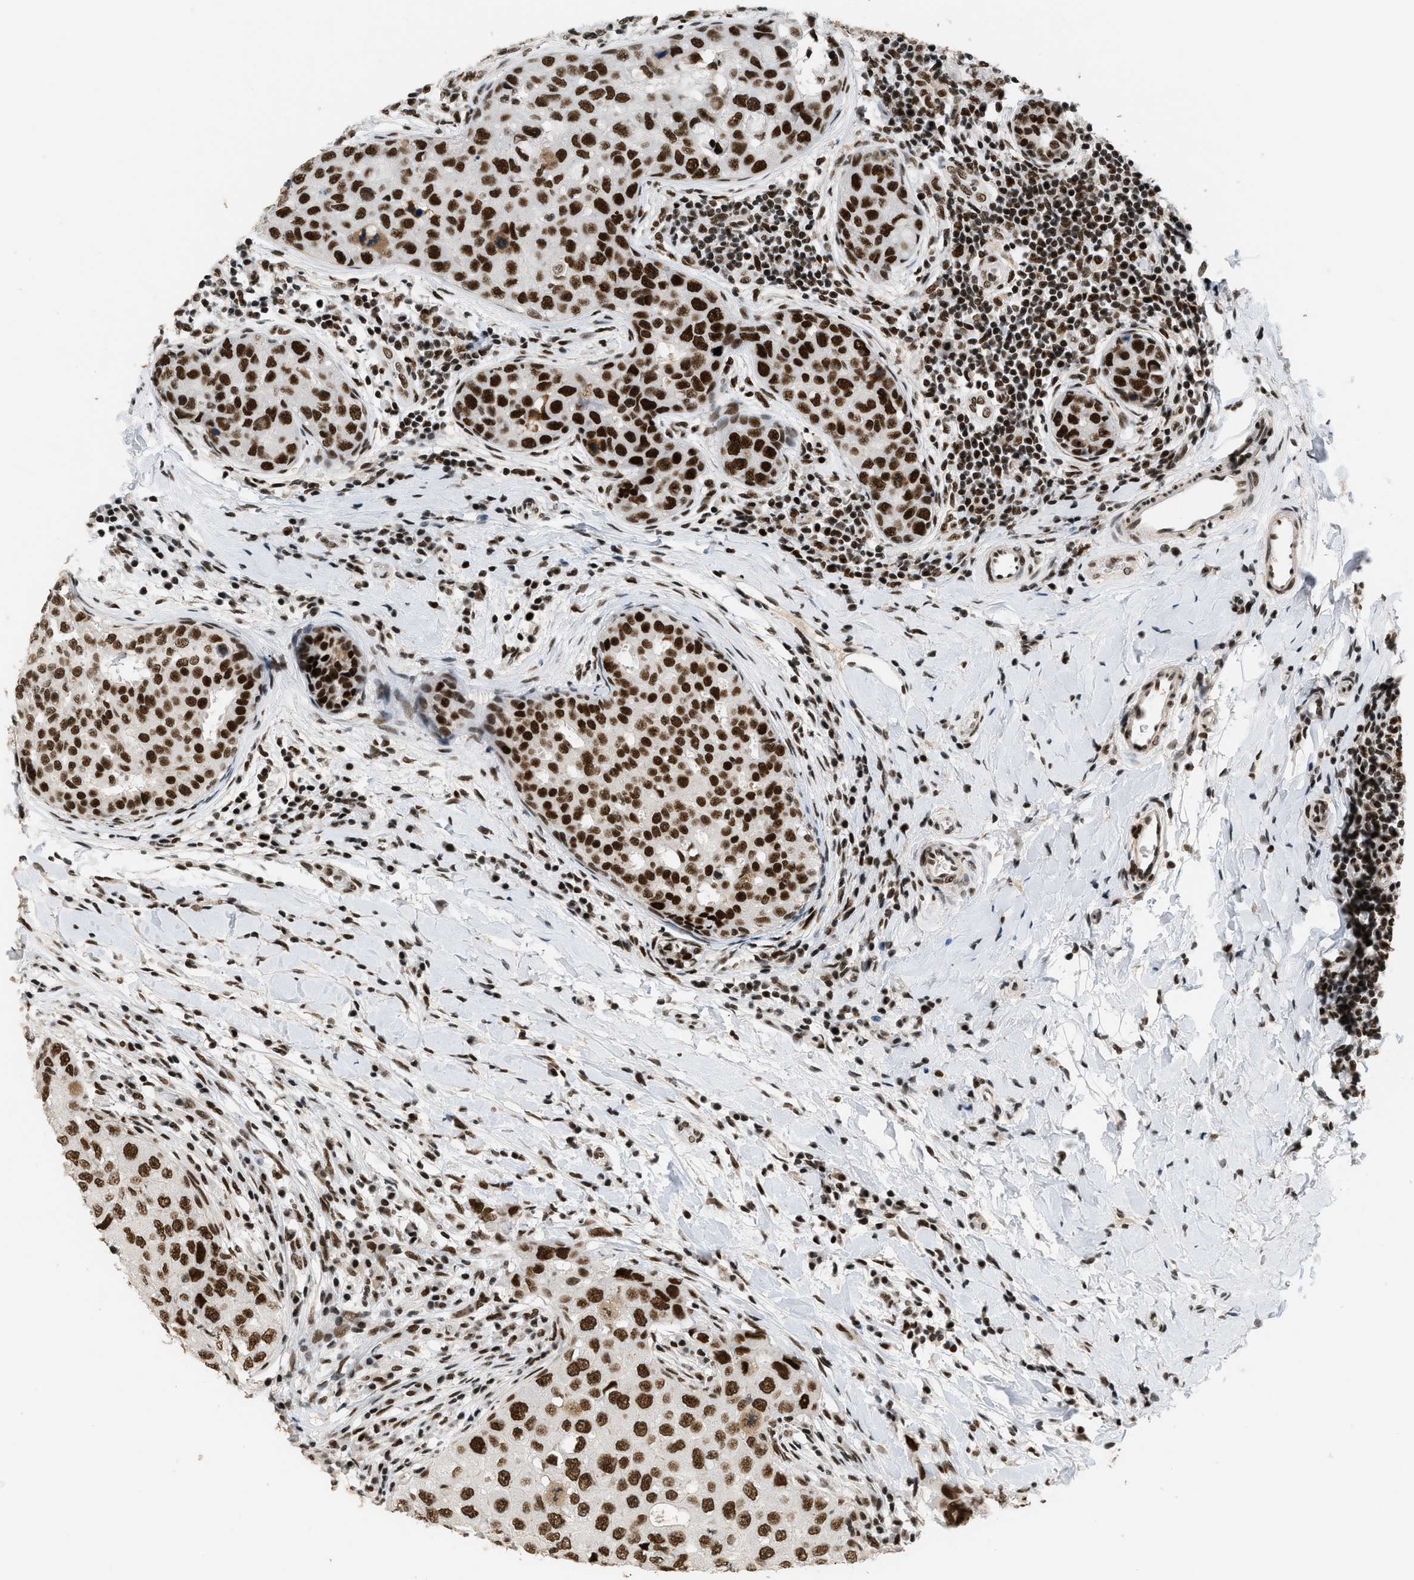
{"staining": {"intensity": "strong", "quantity": ">75%", "location": "nuclear"}, "tissue": "breast cancer", "cell_type": "Tumor cells", "image_type": "cancer", "snomed": [{"axis": "morphology", "description": "Duct carcinoma"}, {"axis": "topography", "description": "Breast"}], "caption": "A brown stain shows strong nuclear expression of a protein in infiltrating ductal carcinoma (breast) tumor cells.", "gene": "SMARCB1", "patient": {"sex": "female", "age": 27}}